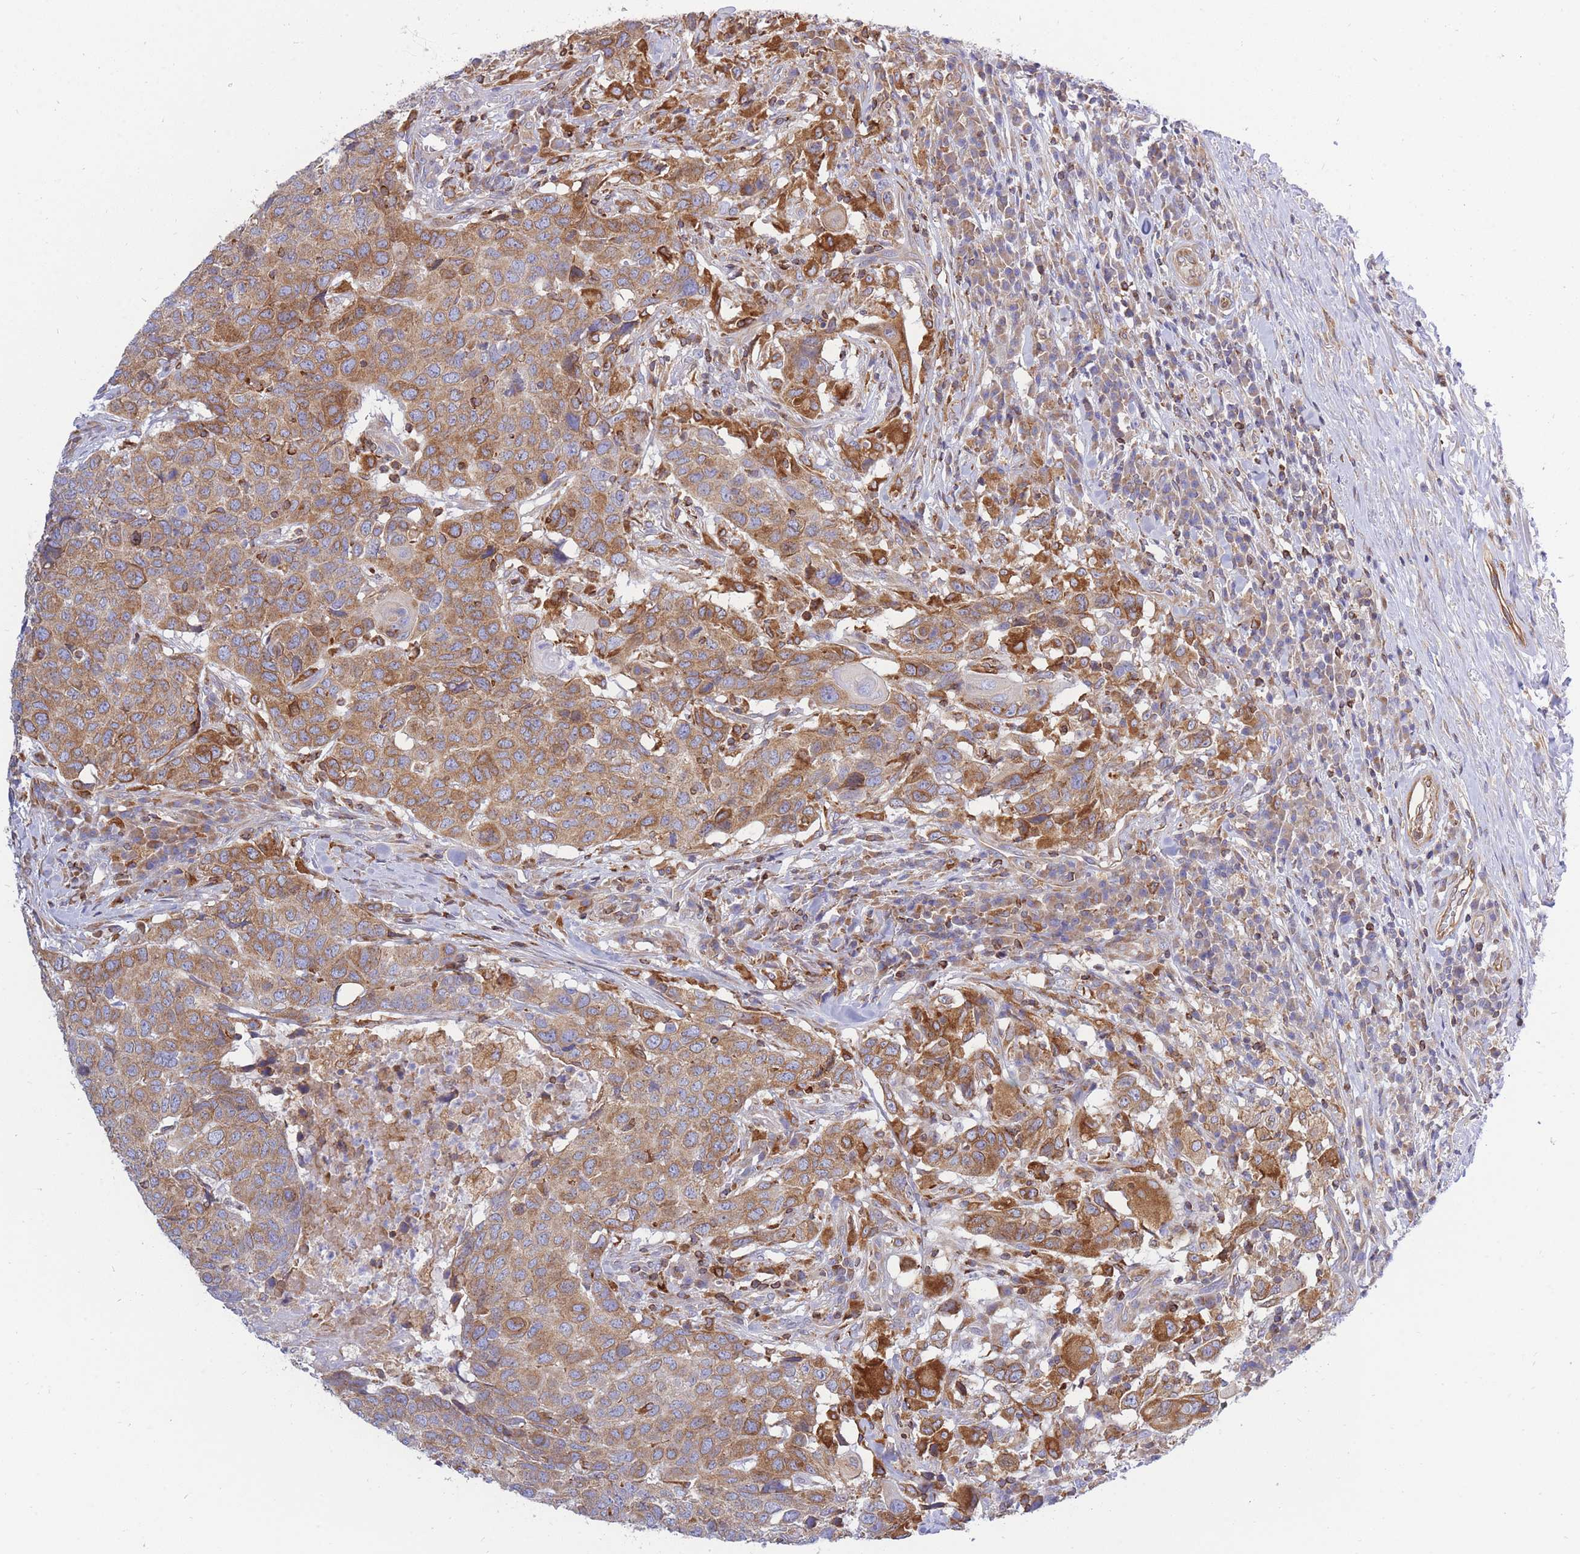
{"staining": {"intensity": "moderate", "quantity": ">75%", "location": "cytoplasmic/membranous"}, "tissue": "head and neck cancer", "cell_type": "Tumor cells", "image_type": "cancer", "snomed": [{"axis": "morphology", "description": "Normal tissue, NOS"}, {"axis": "morphology", "description": "Squamous cell carcinoma, NOS"}, {"axis": "topography", "description": "Skeletal muscle"}, {"axis": "topography", "description": "Vascular tissue"}, {"axis": "topography", "description": "Peripheral nerve tissue"}, {"axis": "topography", "description": "Head-Neck"}], "caption": "Immunohistochemistry (IHC) of squamous cell carcinoma (head and neck) demonstrates medium levels of moderate cytoplasmic/membranous staining in about >75% of tumor cells.", "gene": "REM1", "patient": {"sex": "male", "age": 66}}